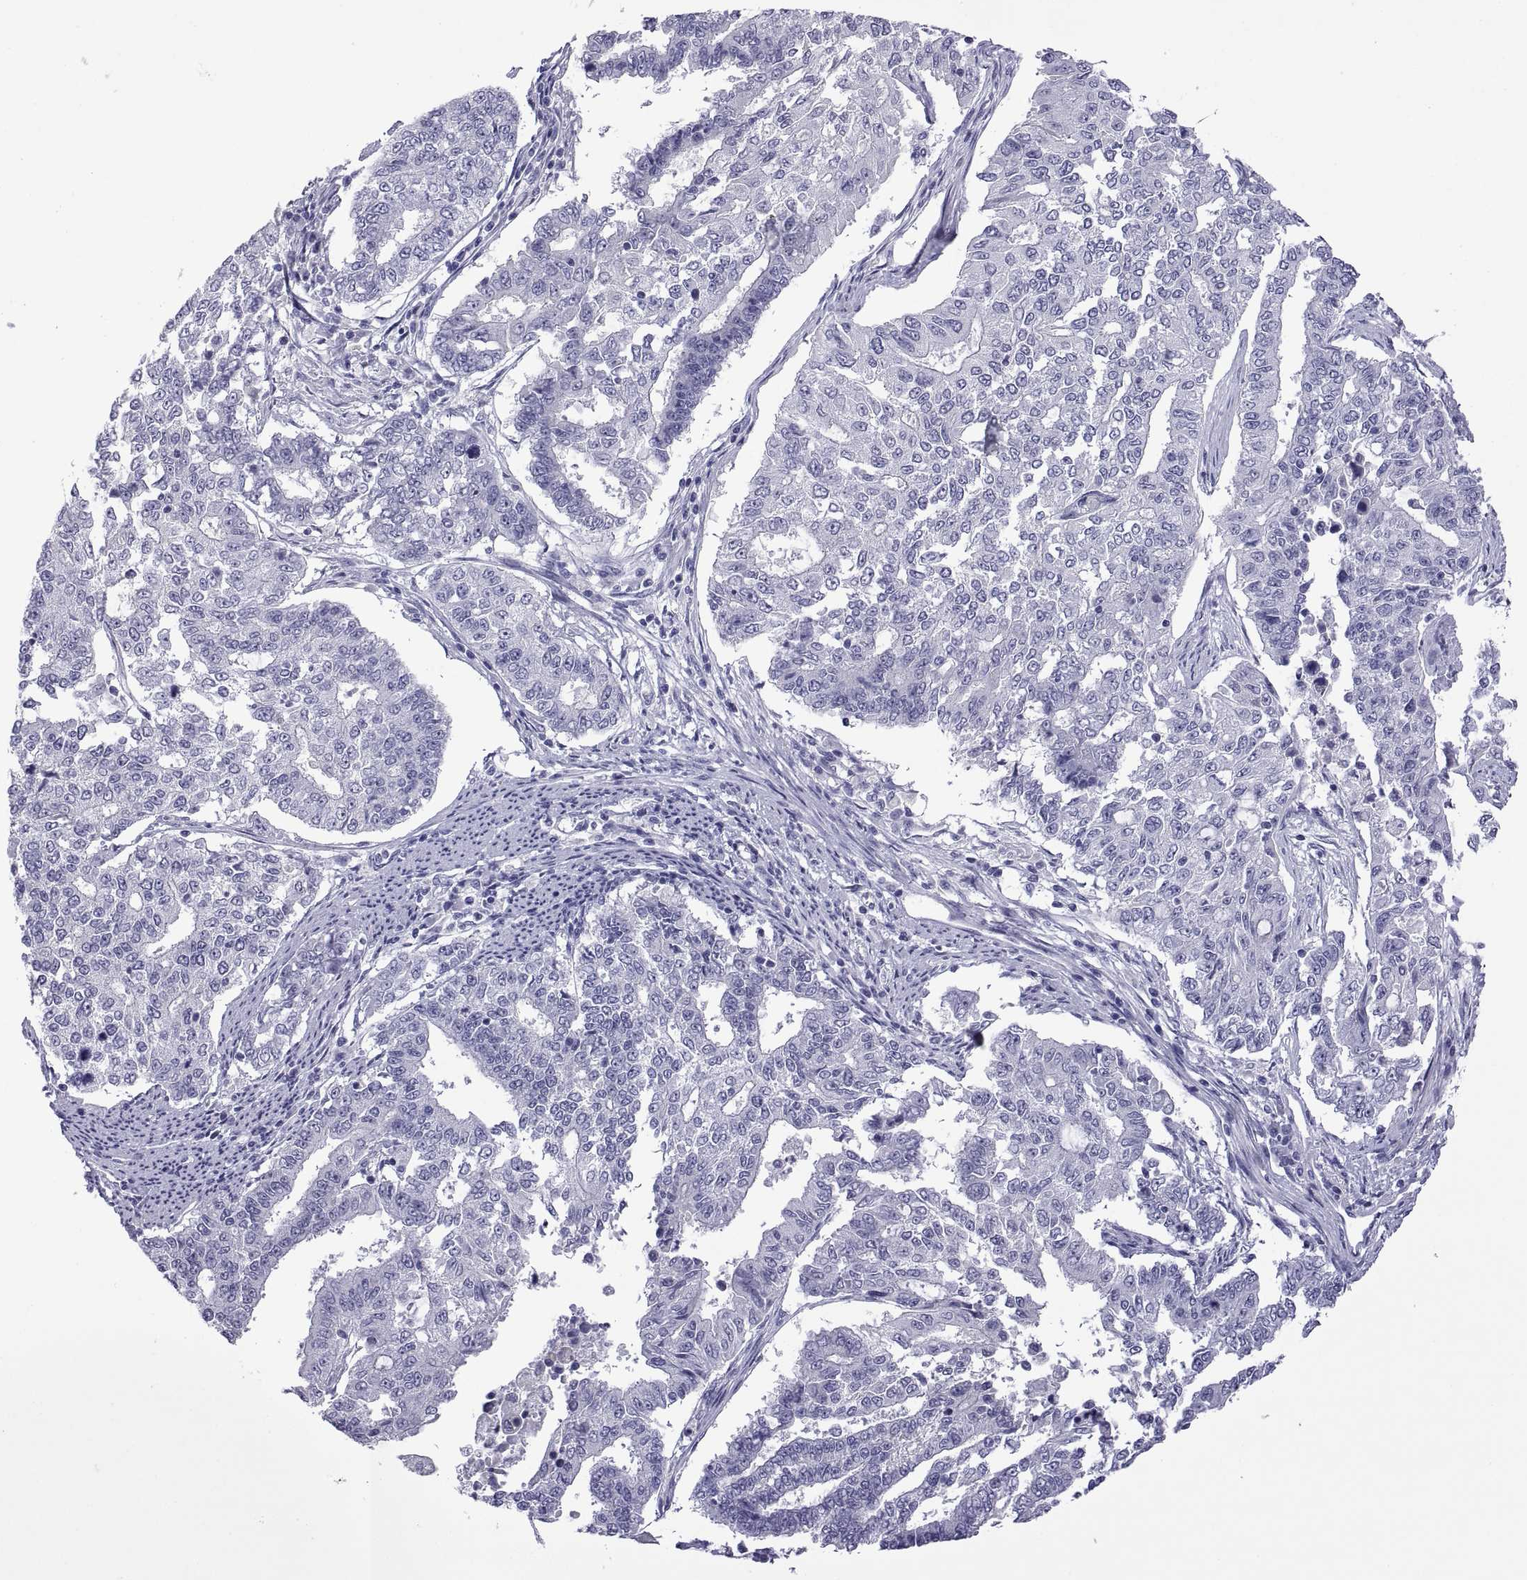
{"staining": {"intensity": "negative", "quantity": "none", "location": "none"}, "tissue": "endometrial cancer", "cell_type": "Tumor cells", "image_type": "cancer", "snomed": [{"axis": "morphology", "description": "Adenocarcinoma, NOS"}, {"axis": "topography", "description": "Uterus"}], "caption": "Immunohistochemistry histopathology image of neoplastic tissue: endometrial cancer (adenocarcinoma) stained with DAB (3,3'-diaminobenzidine) displays no significant protein expression in tumor cells. Brightfield microscopy of immunohistochemistry (IHC) stained with DAB (3,3'-diaminobenzidine) (brown) and hematoxylin (blue), captured at high magnification.", "gene": "VSX2", "patient": {"sex": "female", "age": 59}}